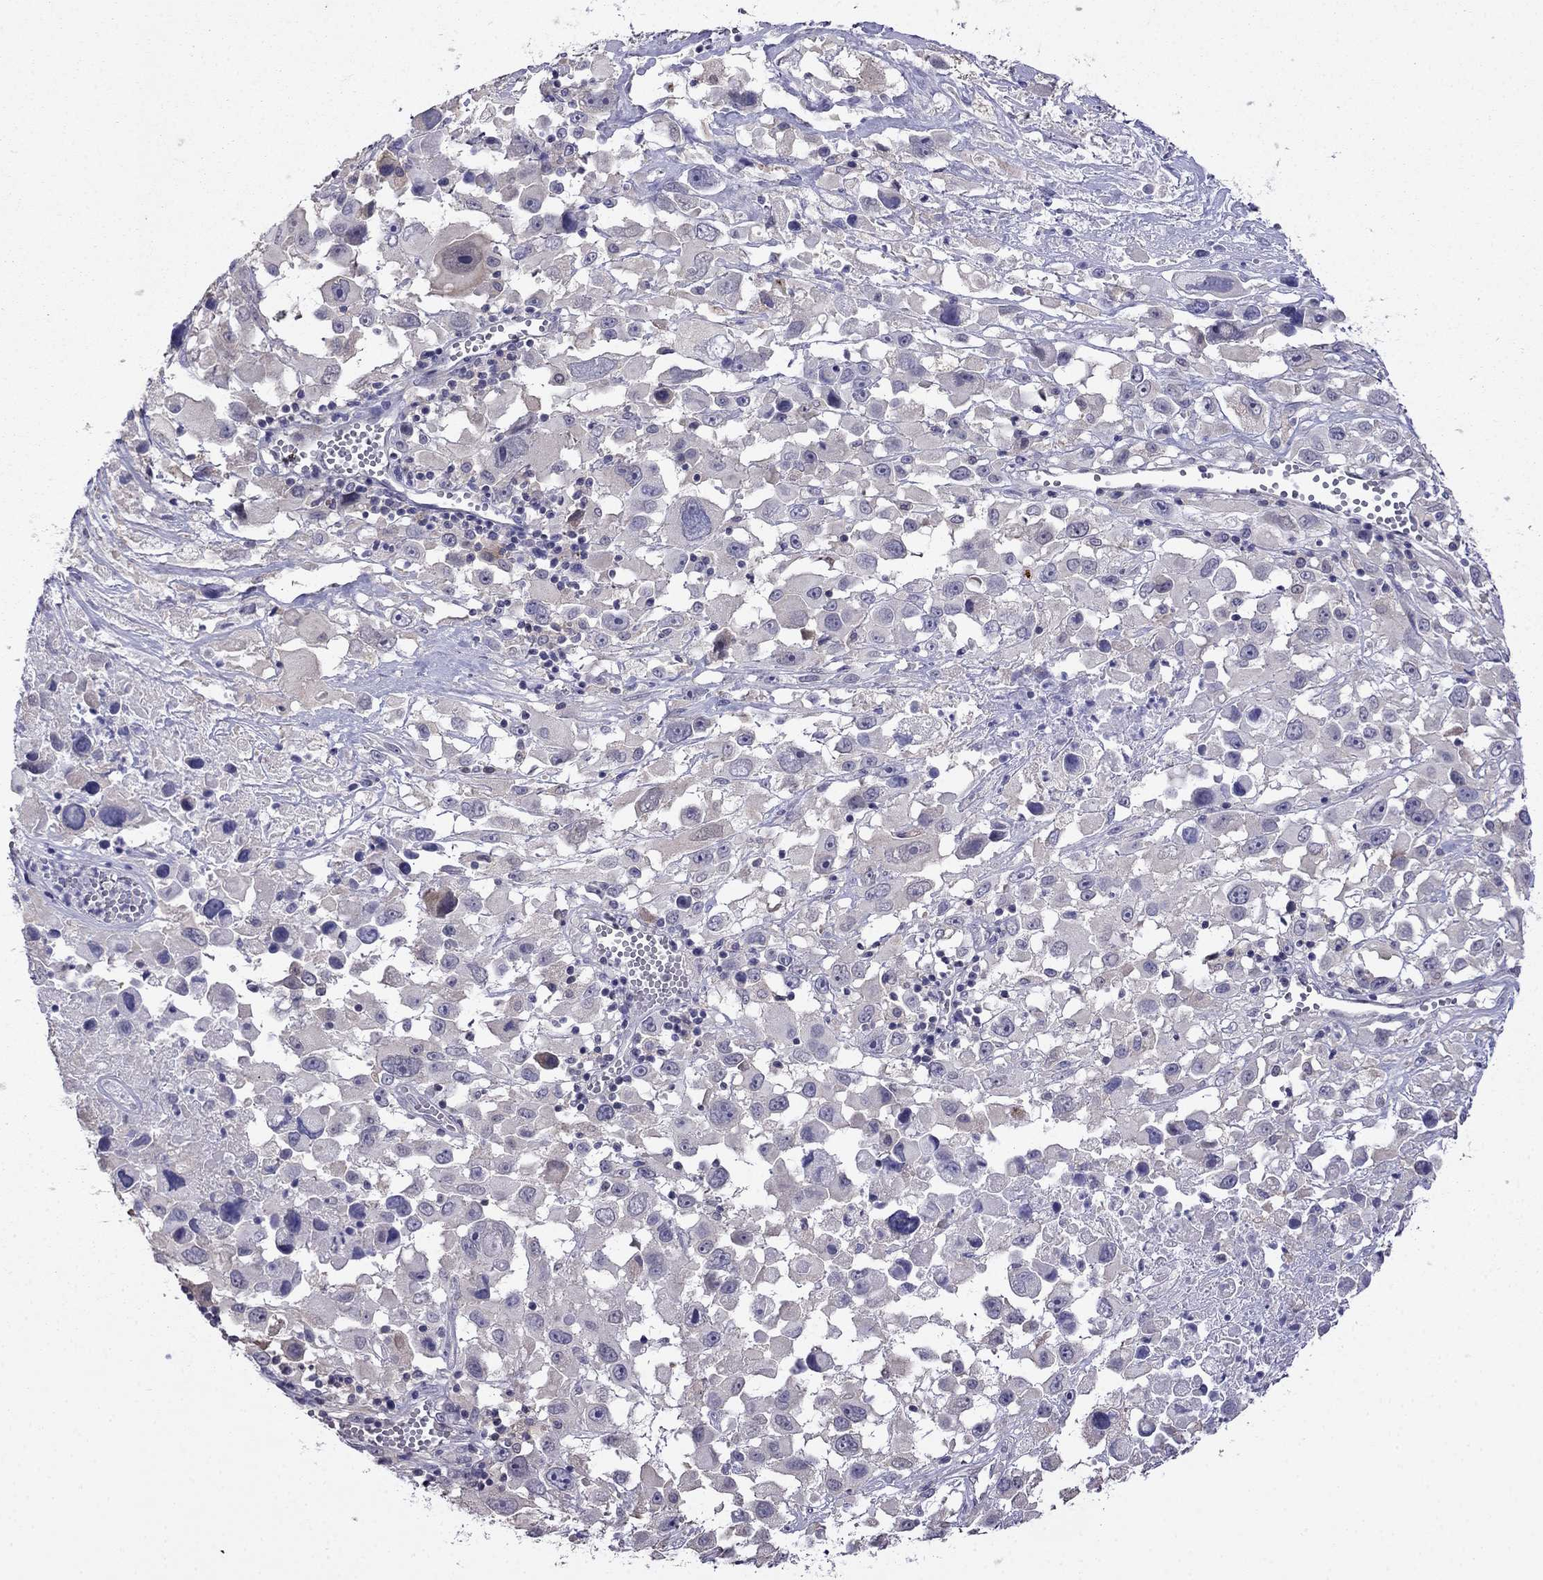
{"staining": {"intensity": "negative", "quantity": "none", "location": "none"}, "tissue": "melanoma", "cell_type": "Tumor cells", "image_type": "cancer", "snomed": [{"axis": "morphology", "description": "Malignant melanoma, Metastatic site"}, {"axis": "topography", "description": "Soft tissue"}], "caption": "There is no significant staining in tumor cells of malignant melanoma (metastatic site).", "gene": "SCNN1D", "patient": {"sex": "male", "age": 50}}